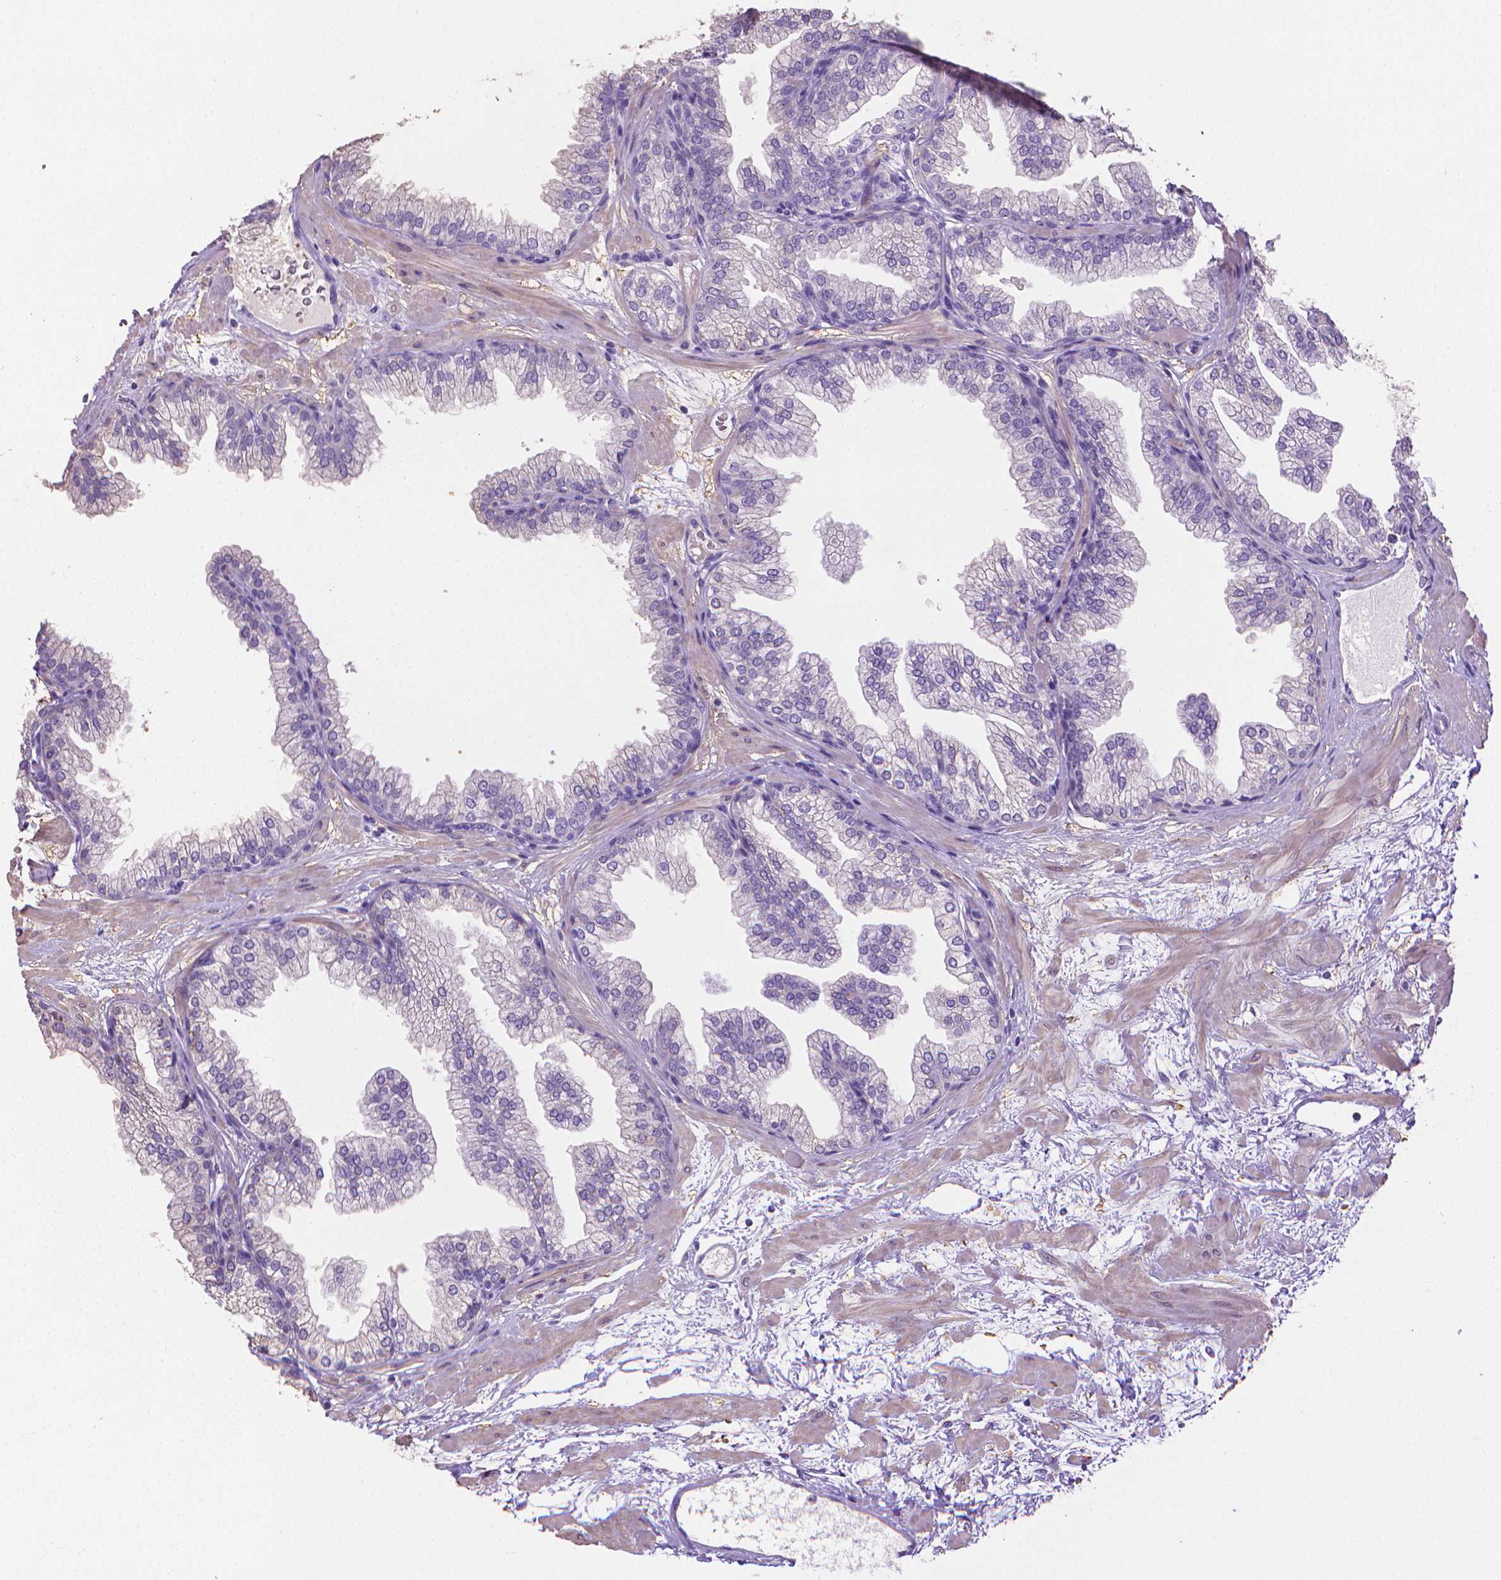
{"staining": {"intensity": "negative", "quantity": "none", "location": "none"}, "tissue": "prostate", "cell_type": "Glandular cells", "image_type": "normal", "snomed": [{"axis": "morphology", "description": "Normal tissue, NOS"}, {"axis": "topography", "description": "Prostate"}], "caption": "Protein analysis of normal prostate demonstrates no significant expression in glandular cells.", "gene": "PNMA2", "patient": {"sex": "male", "age": 37}}